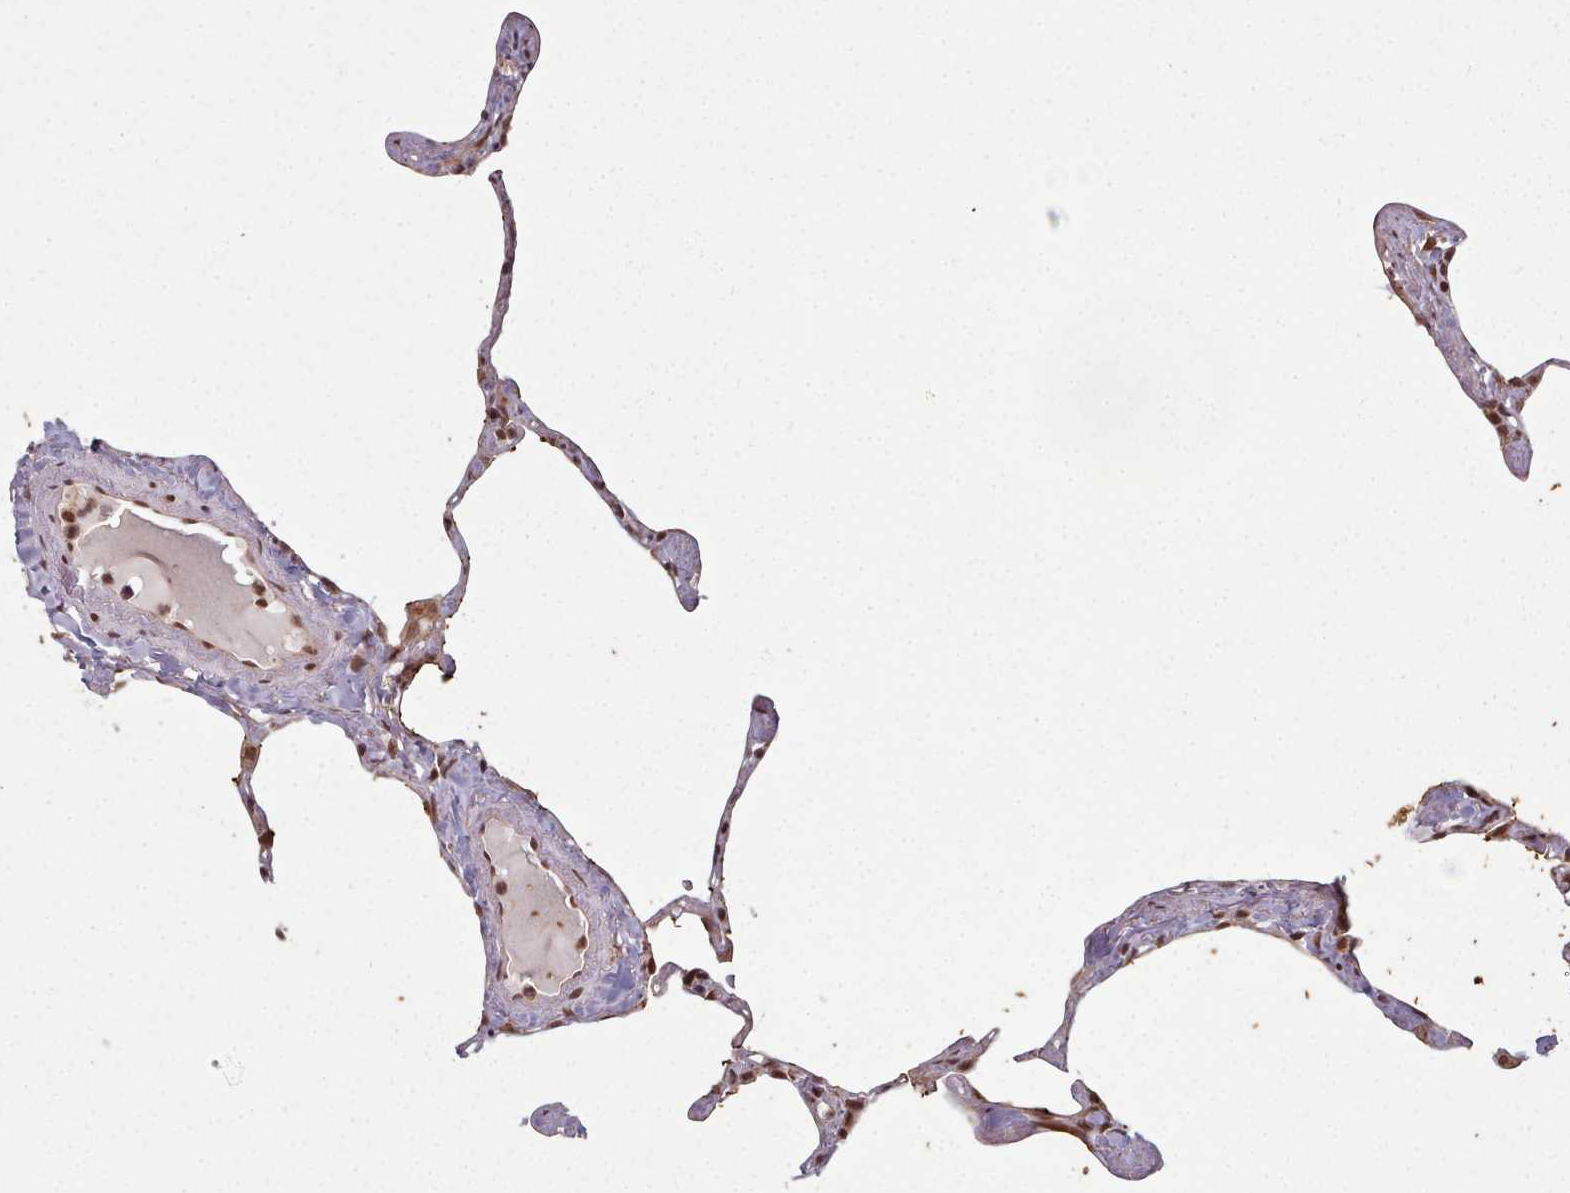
{"staining": {"intensity": "moderate", "quantity": "<25%", "location": "nuclear"}, "tissue": "lung", "cell_type": "Alveolar cells", "image_type": "normal", "snomed": [{"axis": "morphology", "description": "Normal tissue, NOS"}, {"axis": "topography", "description": "Lung"}], "caption": "The immunohistochemical stain shows moderate nuclear expression in alveolar cells of benign lung.", "gene": "DHX8", "patient": {"sex": "male", "age": 65}}